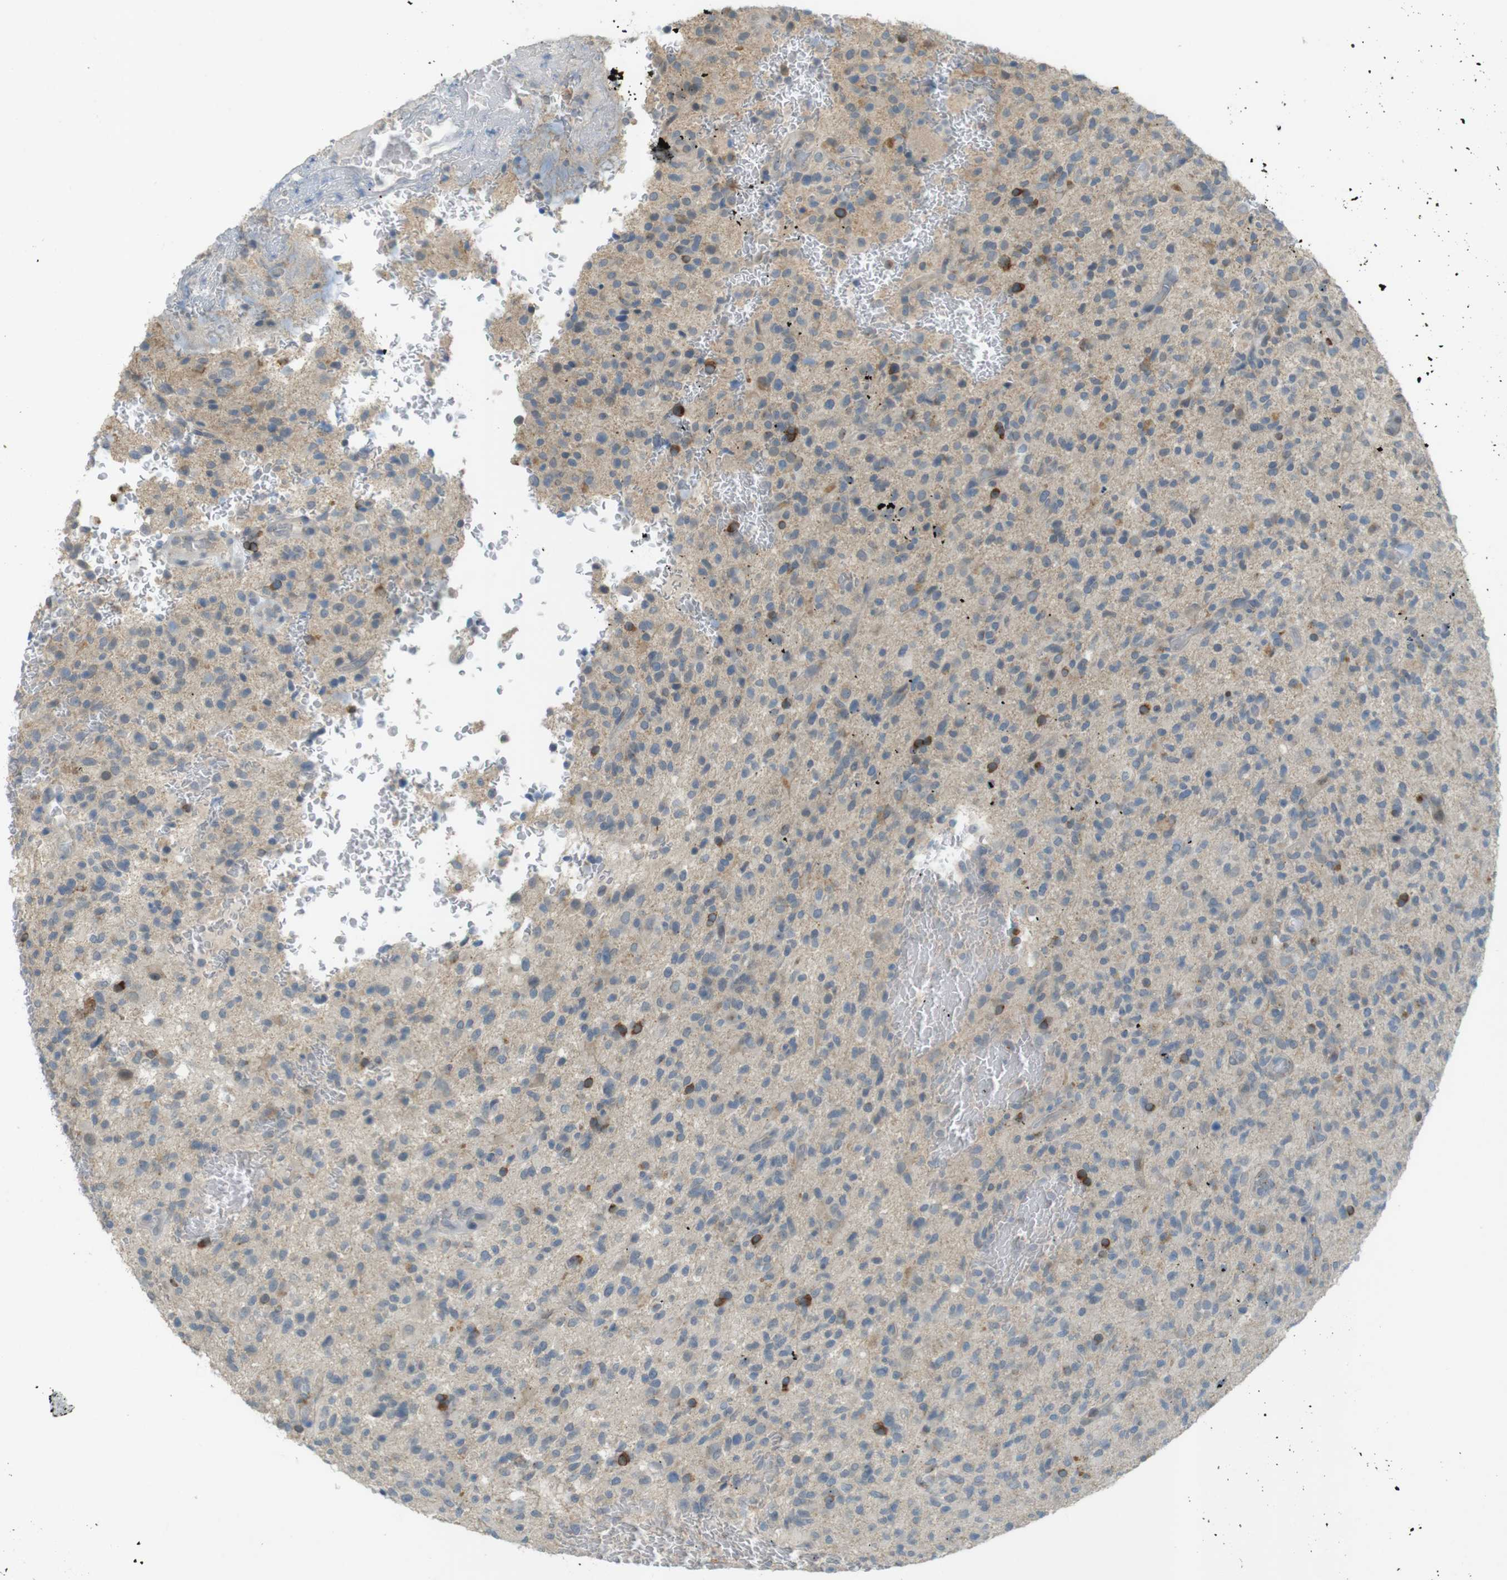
{"staining": {"intensity": "moderate", "quantity": "<25%", "location": "cytoplasmic/membranous"}, "tissue": "glioma", "cell_type": "Tumor cells", "image_type": "cancer", "snomed": [{"axis": "morphology", "description": "Glioma, malignant, High grade"}, {"axis": "topography", "description": "Brain"}], "caption": "Immunohistochemistry micrograph of high-grade glioma (malignant) stained for a protein (brown), which shows low levels of moderate cytoplasmic/membranous staining in approximately <25% of tumor cells.", "gene": "UGT8", "patient": {"sex": "male", "age": 71}}